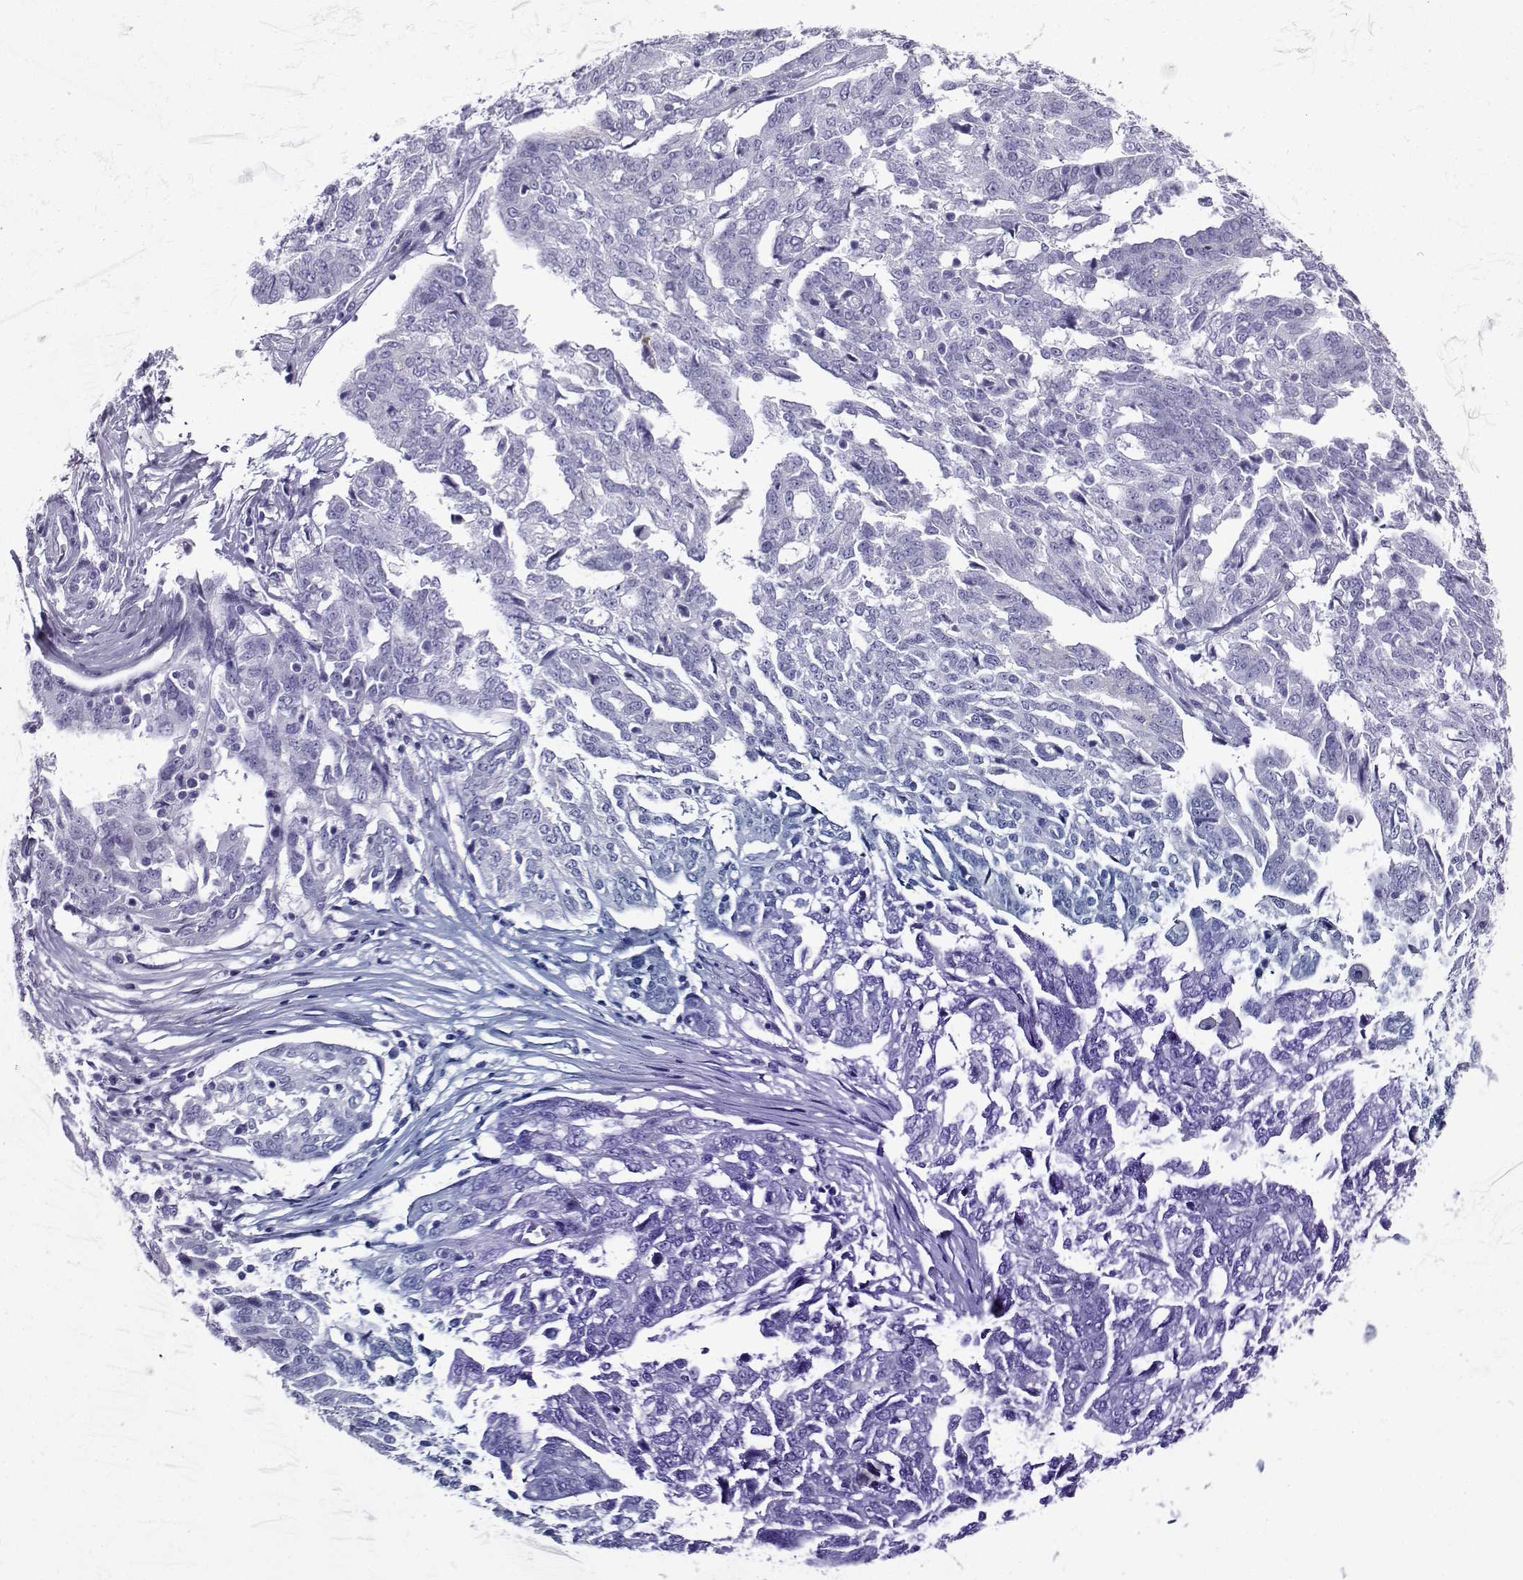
{"staining": {"intensity": "negative", "quantity": "none", "location": "none"}, "tissue": "ovarian cancer", "cell_type": "Tumor cells", "image_type": "cancer", "snomed": [{"axis": "morphology", "description": "Cystadenocarcinoma, serous, NOS"}, {"axis": "topography", "description": "Ovary"}], "caption": "Immunohistochemistry (IHC) micrograph of neoplastic tissue: human serous cystadenocarcinoma (ovarian) stained with DAB (3,3'-diaminobenzidine) displays no significant protein expression in tumor cells.", "gene": "SLC18A2", "patient": {"sex": "female", "age": 67}}